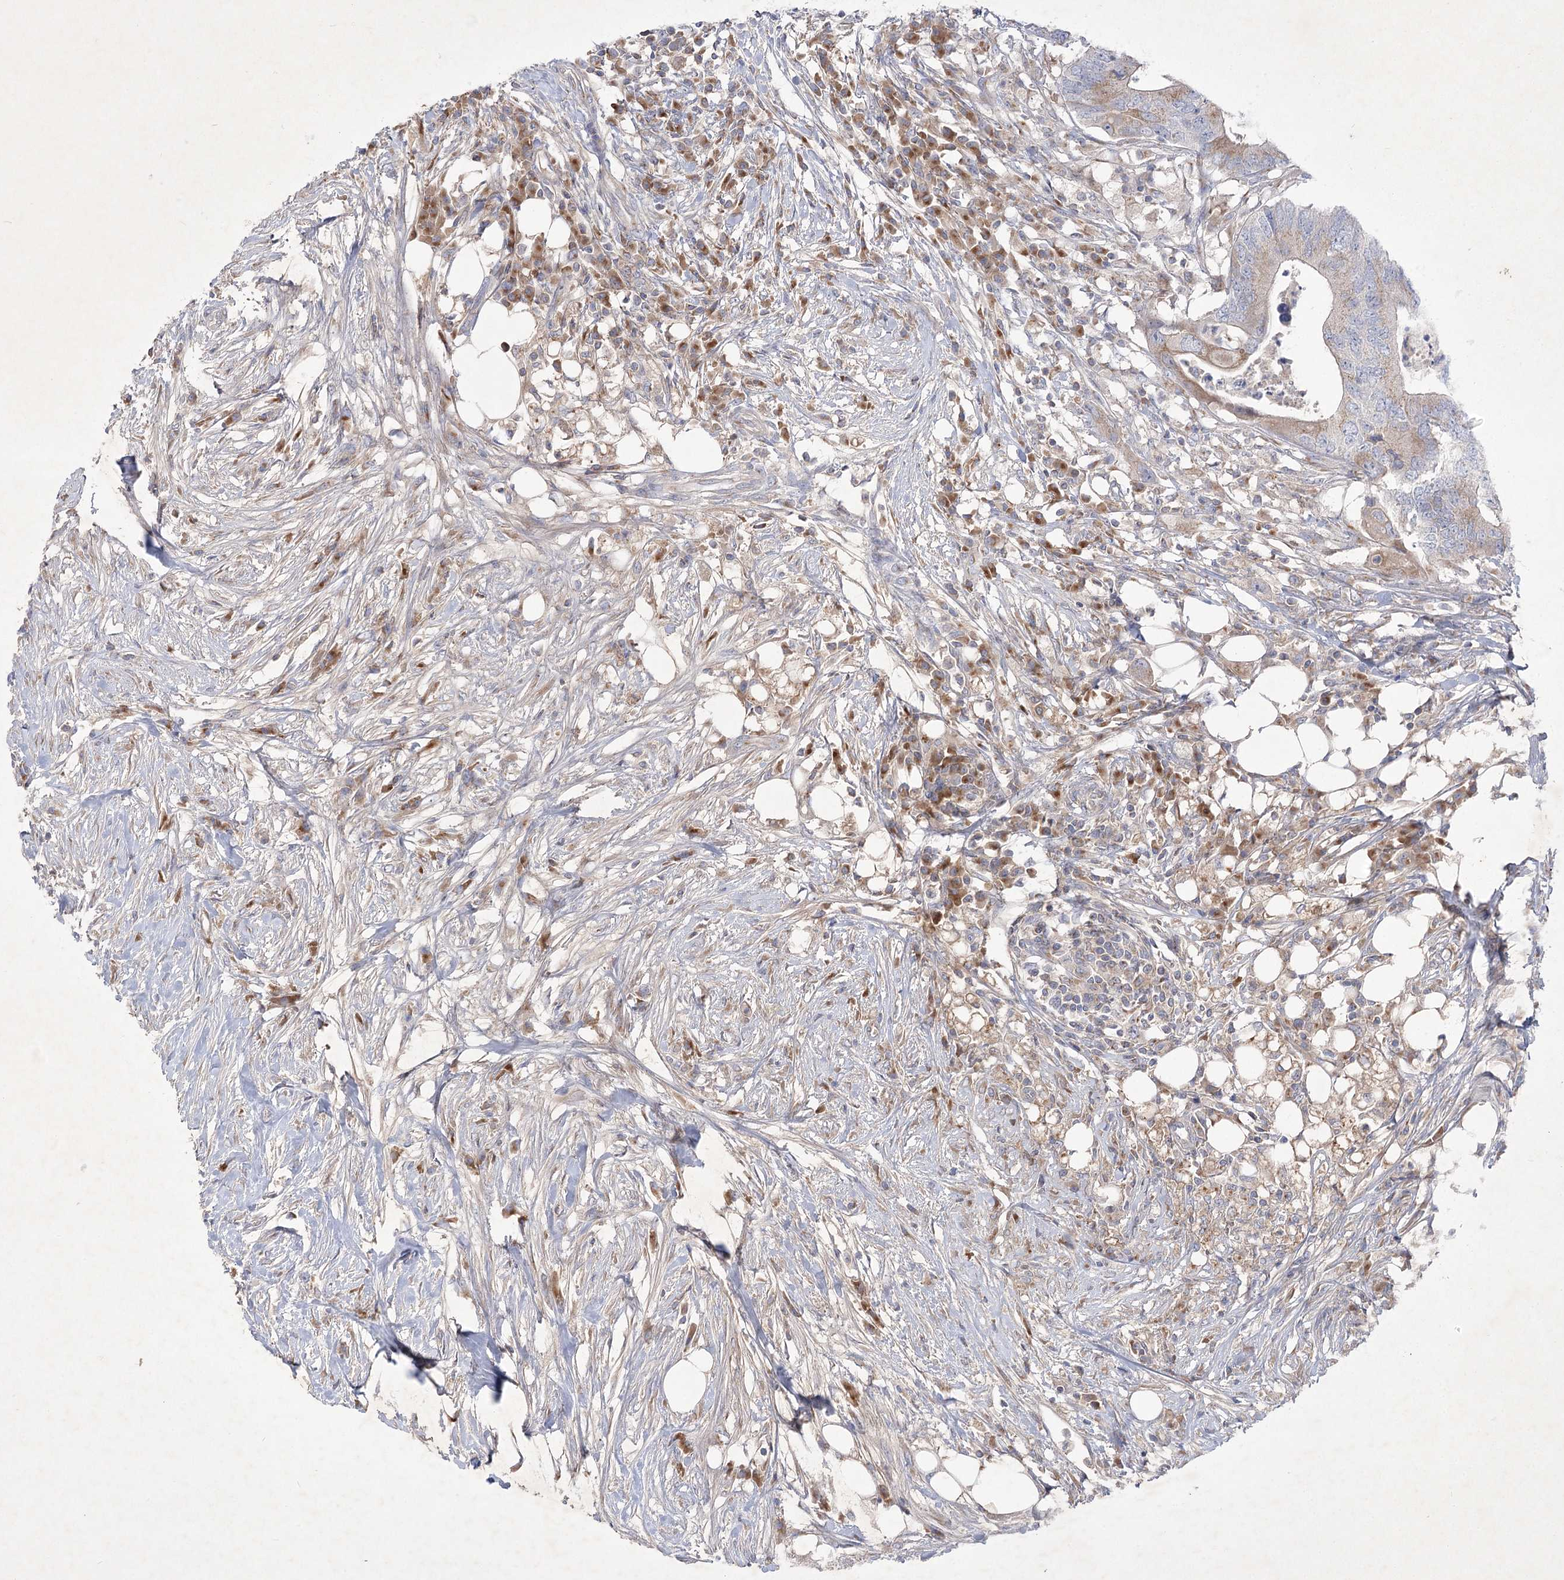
{"staining": {"intensity": "weak", "quantity": "25%-75%", "location": "cytoplasmic/membranous"}, "tissue": "colorectal cancer", "cell_type": "Tumor cells", "image_type": "cancer", "snomed": [{"axis": "morphology", "description": "Adenocarcinoma, NOS"}, {"axis": "topography", "description": "Colon"}], "caption": "The immunohistochemical stain labels weak cytoplasmic/membranous positivity in tumor cells of colorectal cancer (adenocarcinoma) tissue.", "gene": "GBF1", "patient": {"sex": "male", "age": 71}}